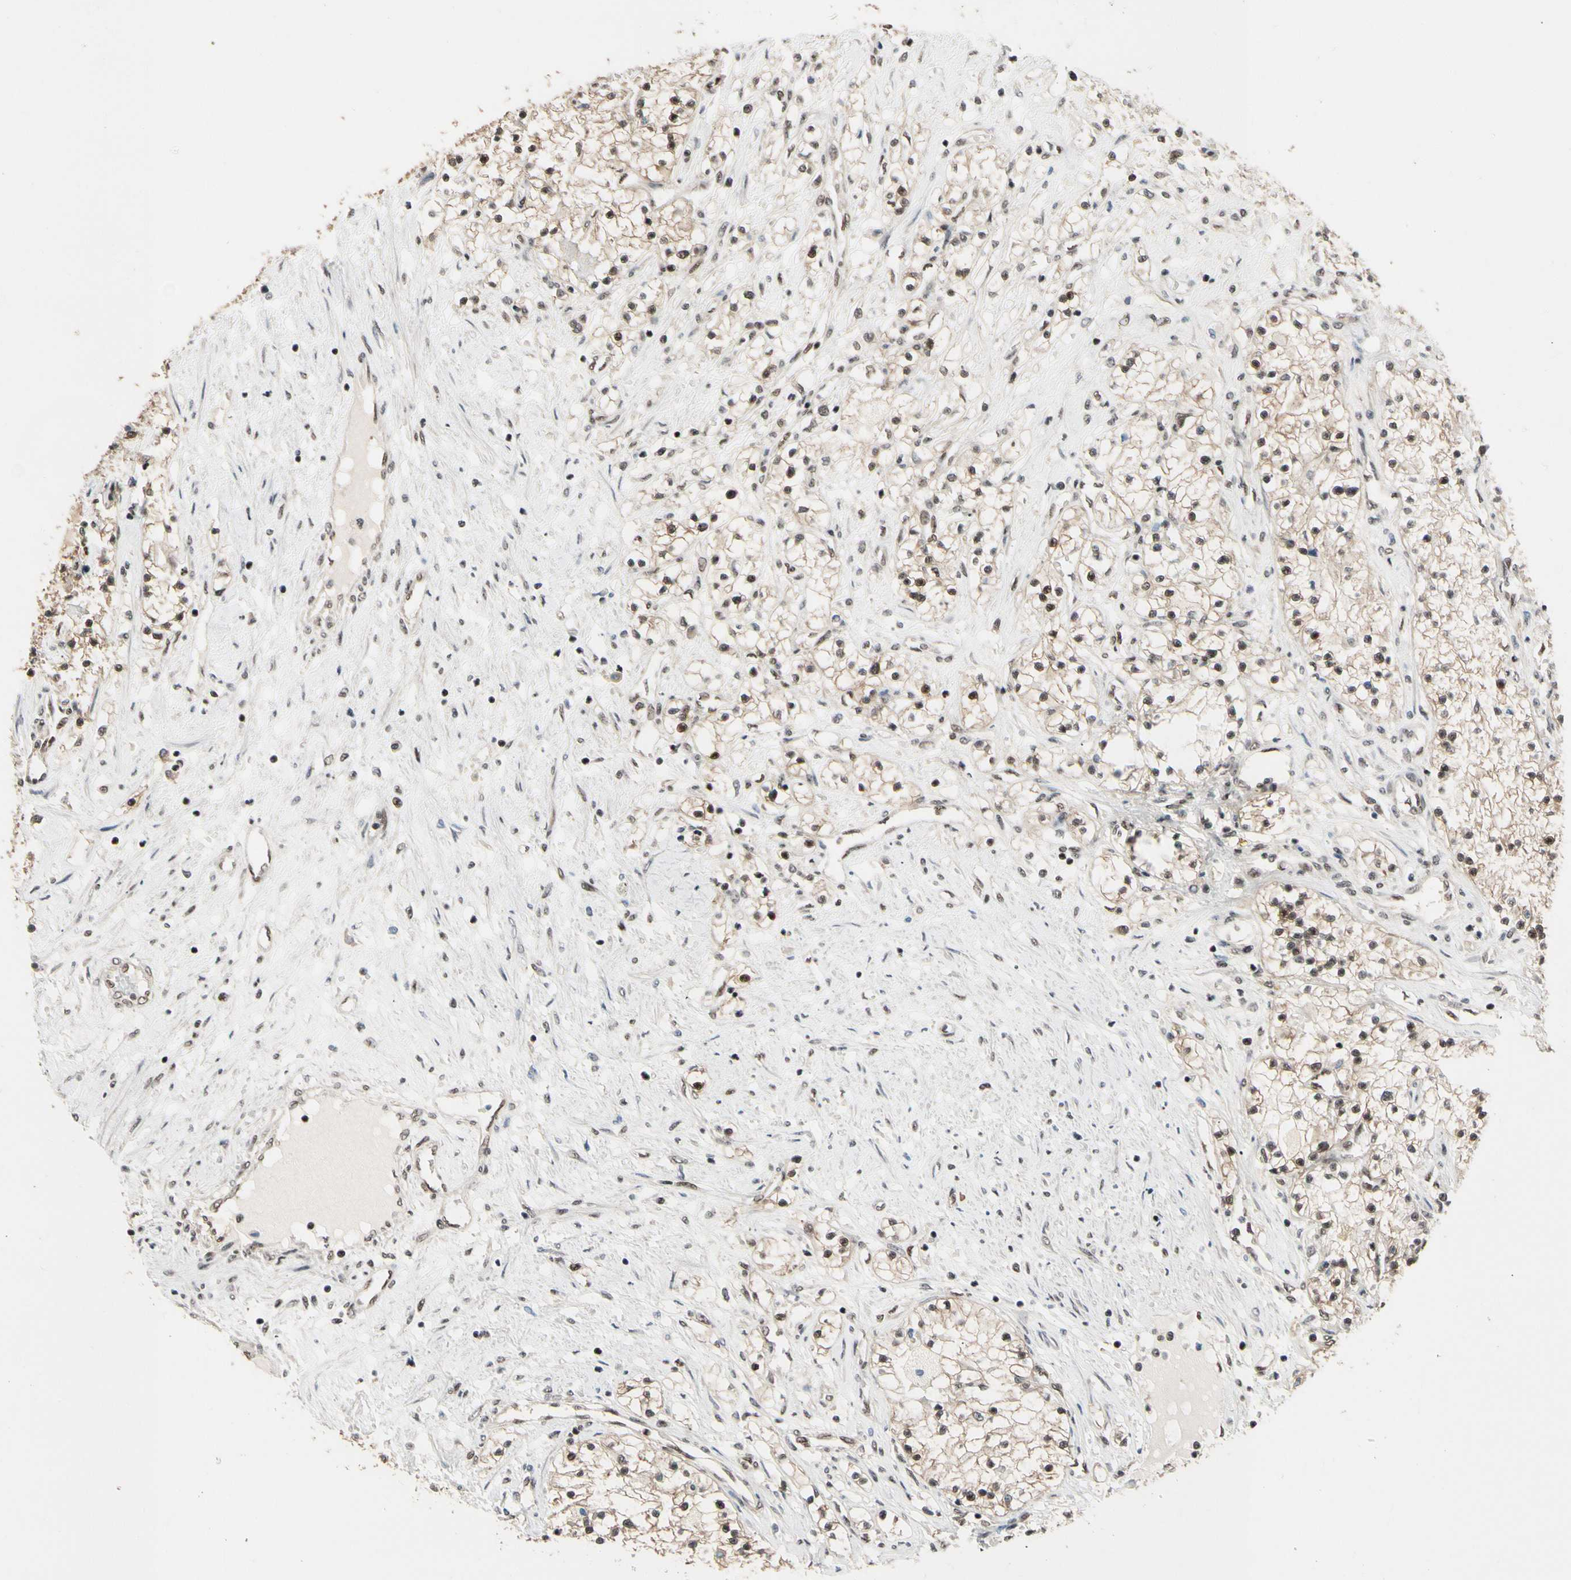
{"staining": {"intensity": "weak", "quantity": ">75%", "location": "cytoplasmic/membranous,nuclear"}, "tissue": "renal cancer", "cell_type": "Tumor cells", "image_type": "cancer", "snomed": [{"axis": "morphology", "description": "Adenocarcinoma, NOS"}, {"axis": "topography", "description": "Kidney"}], "caption": "Adenocarcinoma (renal) was stained to show a protein in brown. There is low levels of weak cytoplasmic/membranous and nuclear positivity in approximately >75% of tumor cells. (Stains: DAB in brown, nuclei in blue, Microscopy: brightfield microscopy at high magnification).", "gene": "TAF4", "patient": {"sex": "male", "age": 68}}